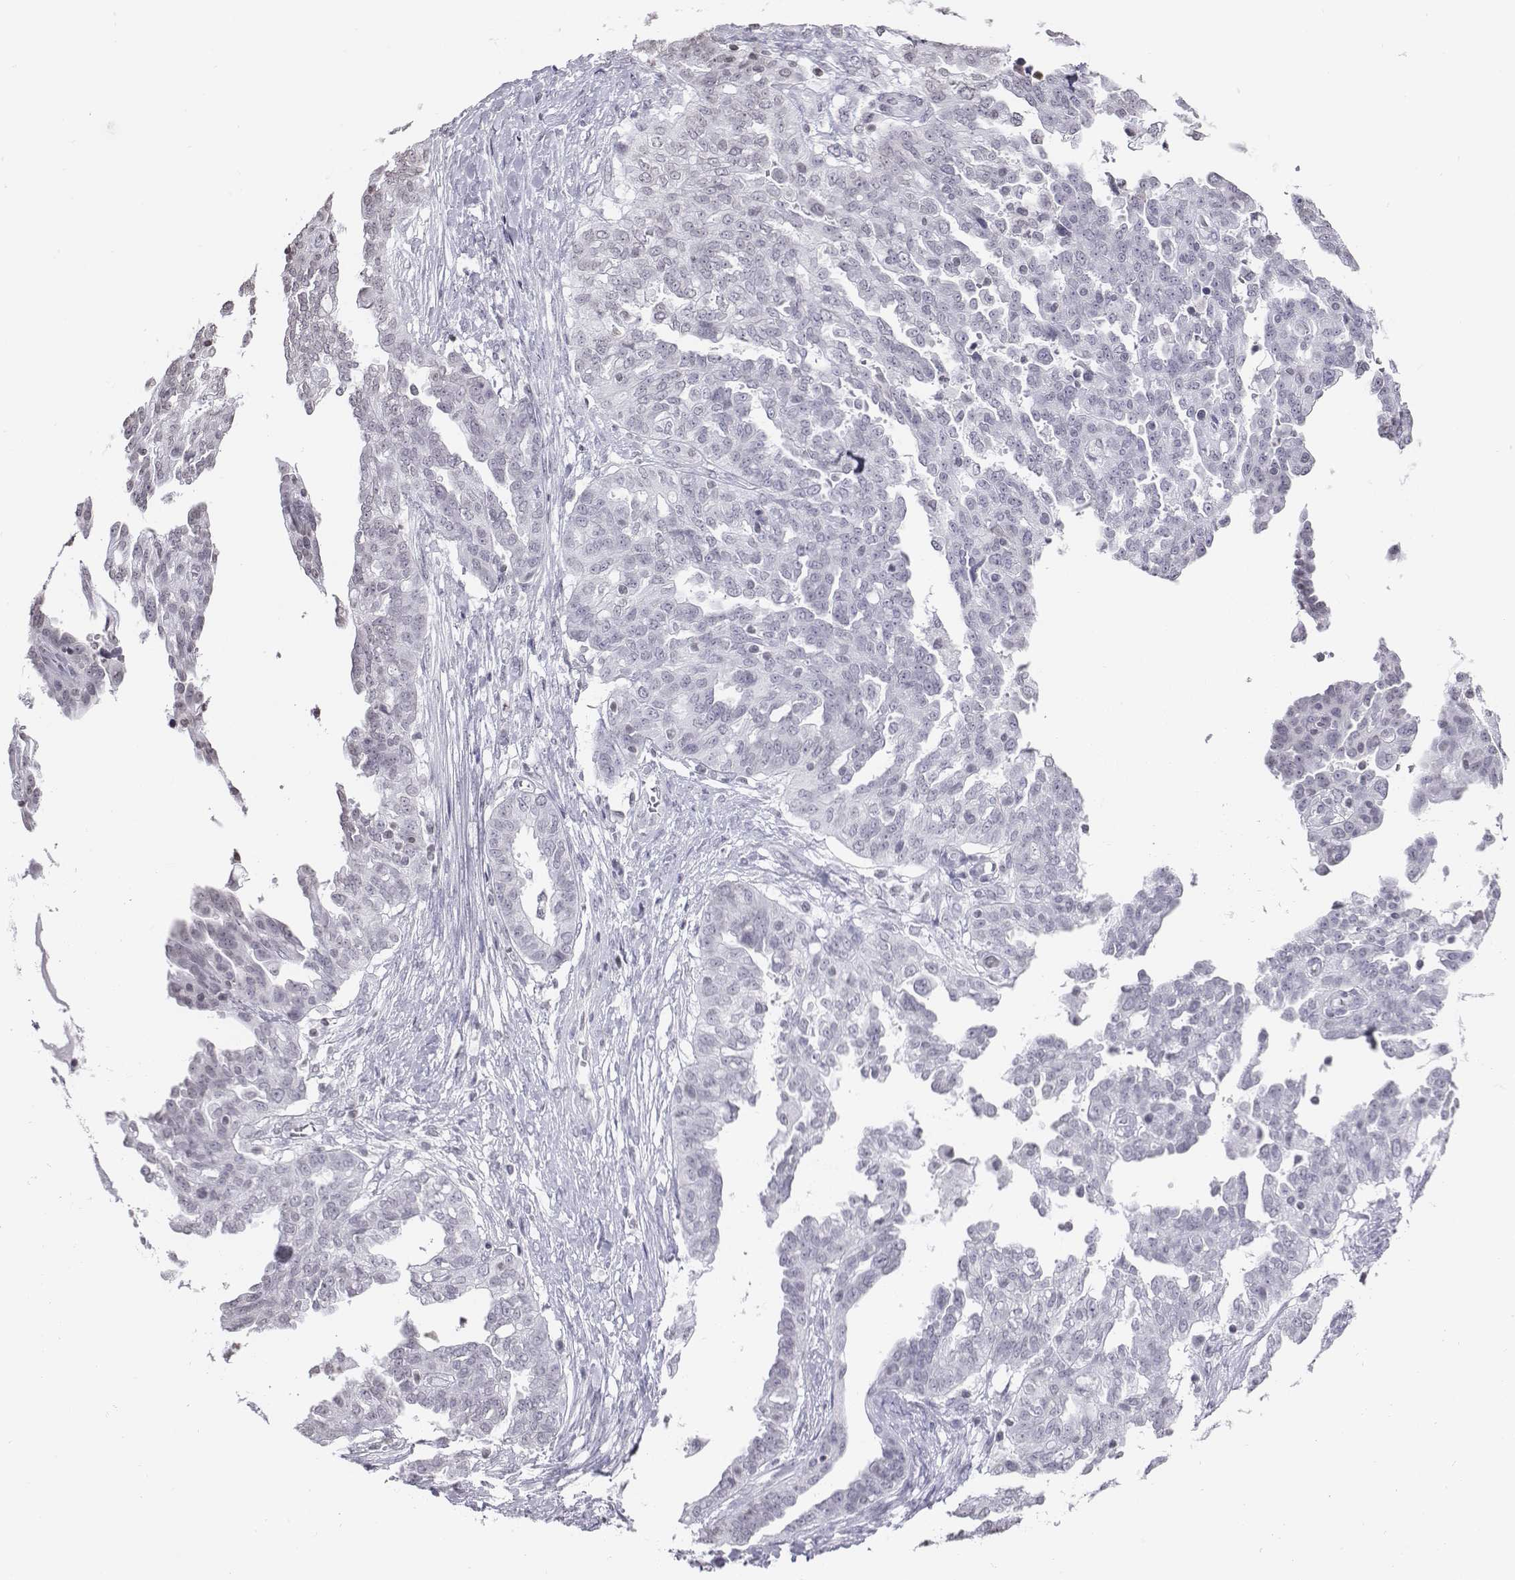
{"staining": {"intensity": "negative", "quantity": "none", "location": "none"}, "tissue": "ovarian cancer", "cell_type": "Tumor cells", "image_type": "cancer", "snomed": [{"axis": "morphology", "description": "Cystadenocarcinoma, serous, NOS"}, {"axis": "topography", "description": "Ovary"}], "caption": "Tumor cells are negative for brown protein staining in ovarian cancer.", "gene": "BARHL1", "patient": {"sex": "female", "age": 67}}